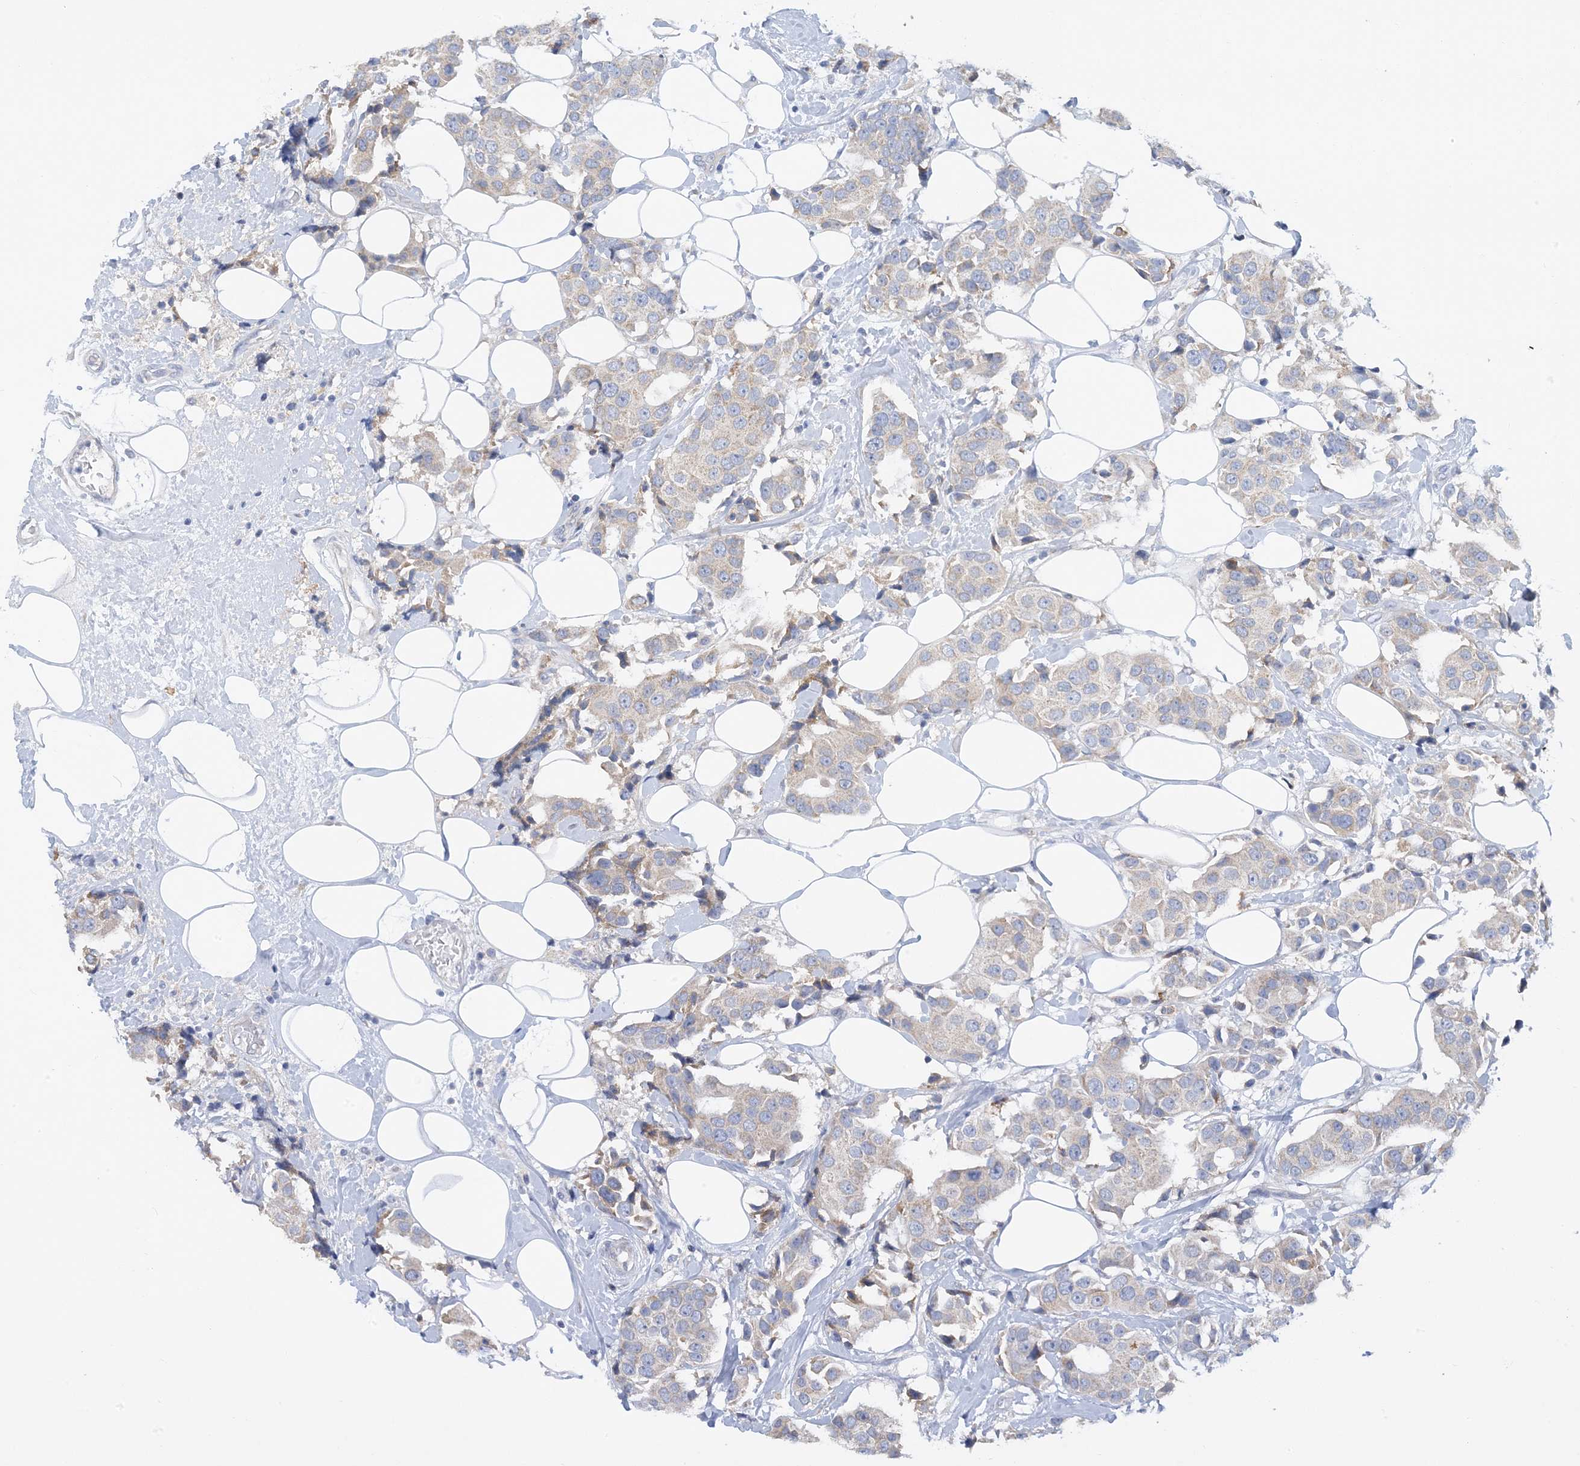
{"staining": {"intensity": "negative", "quantity": "none", "location": "none"}, "tissue": "breast cancer", "cell_type": "Tumor cells", "image_type": "cancer", "snomed": [{"axis": "morphology", "description": "Normal tissue, NOS"}, {"axis": "morphology", "description": "Duct carcinoma"}, {"axis": "topography", "description": "Breast"}], "caption": "Human breast cancer stained for a protein using immunohistochemistry shows no expression in tumor cells.", "gene": "ZCCHC18", "patient": {"sex": "female", "age": 39}}